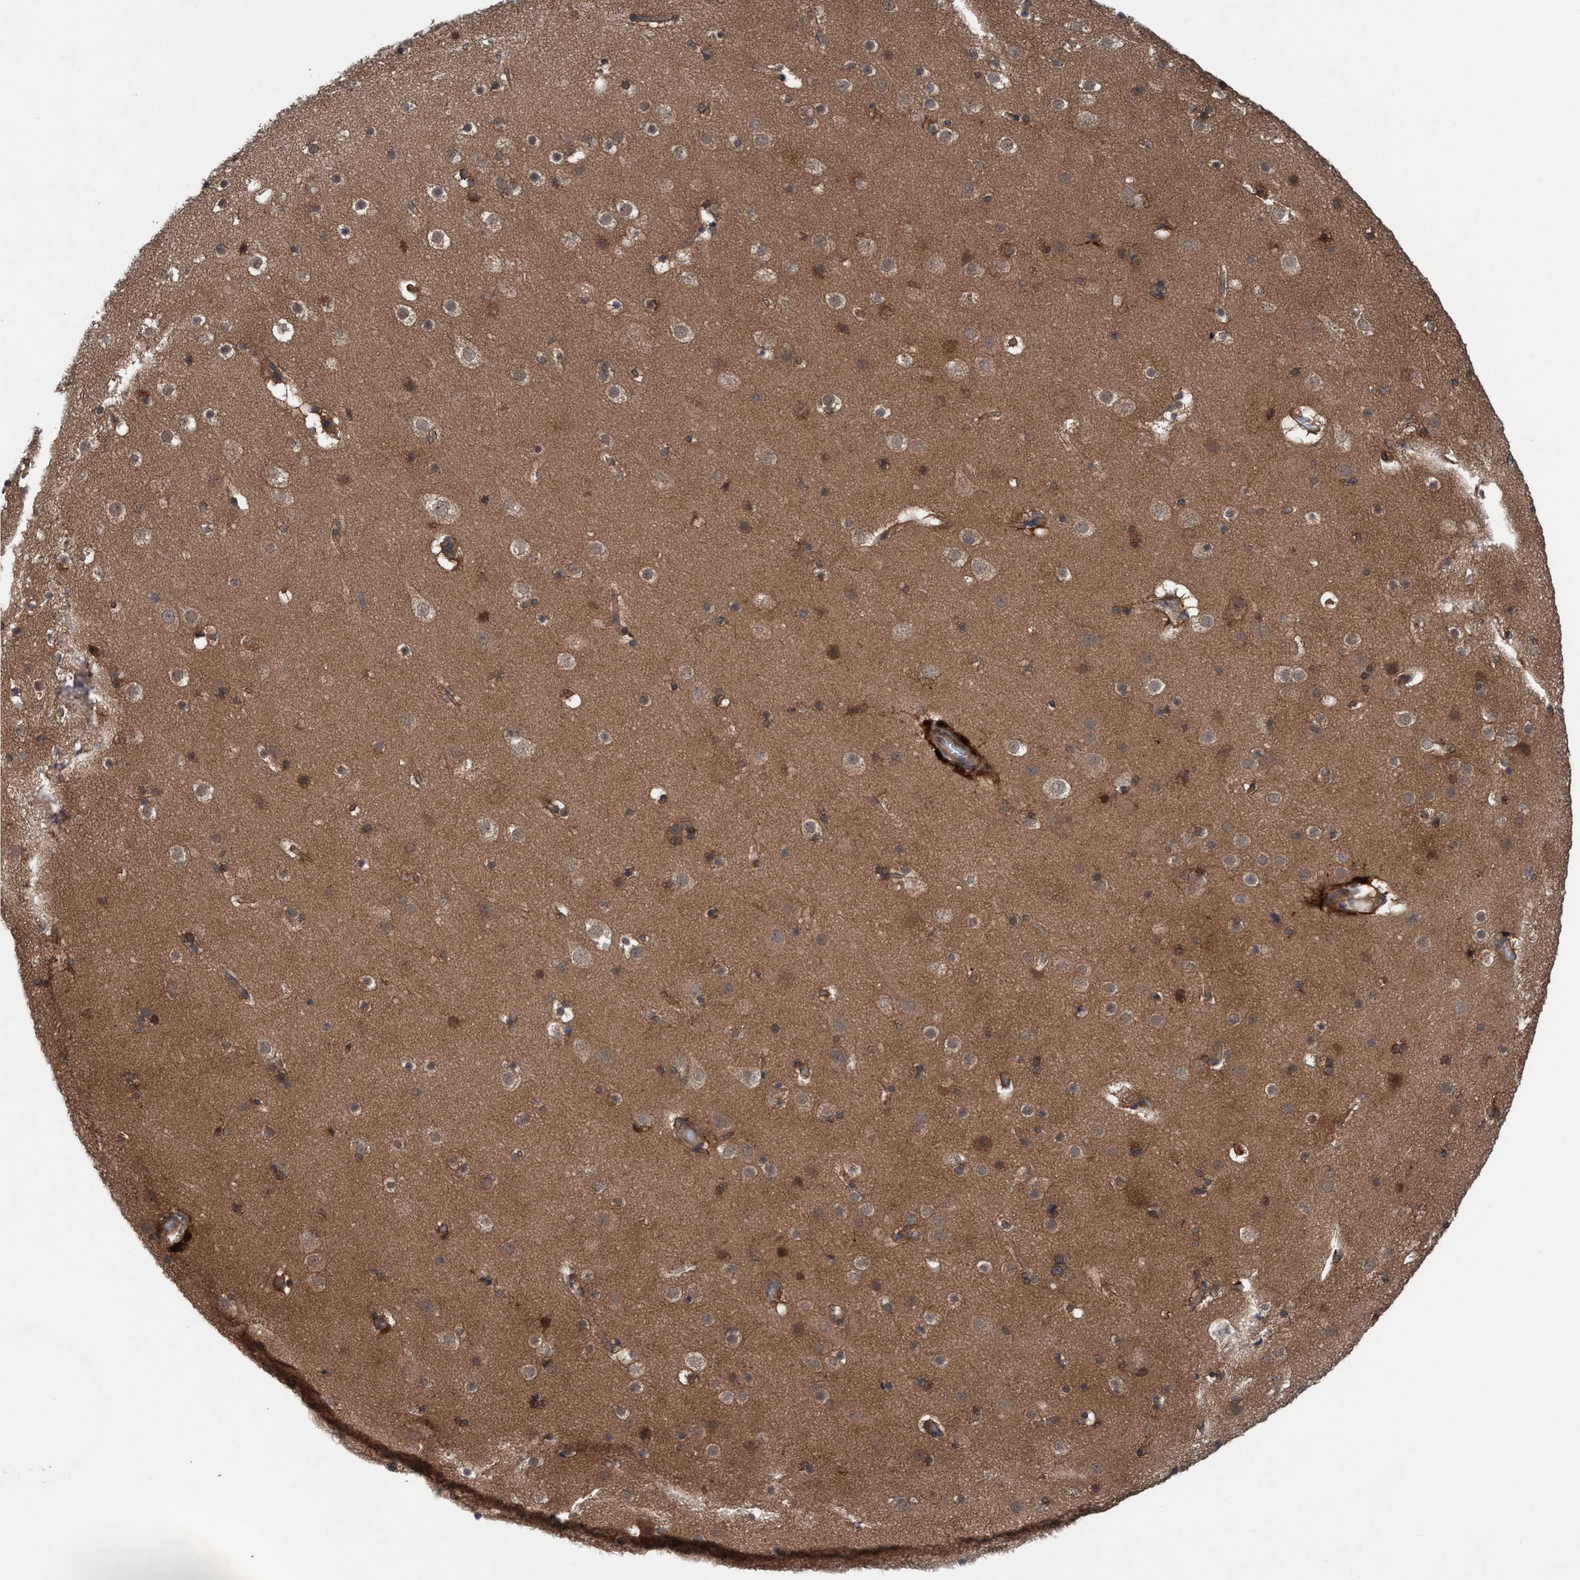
{"staining": {"intensity": "strong", "quantity": "25%-75%", "location": "cytoplasmic/membranous"}, "tissue": "cerebral cortex", "cell_type": "Endothelial cells", "image_type": "normal", "snomed": [{"axis": "morphology", "description": "Normal tissue, NOS"}, {"axis": "topography", "description": "Cerebral cortex"}], "caption": "This micrograph shows benign cerebral cortex stained with immunohistochemistry to label a protein in brown. The cytoplasmic/membranous of endothelial cells show strong positivity for the protein. Nuclei are counter-stained blue.", "gene": "GLOD4", "patient": {"sex": "male", "age": 57}}